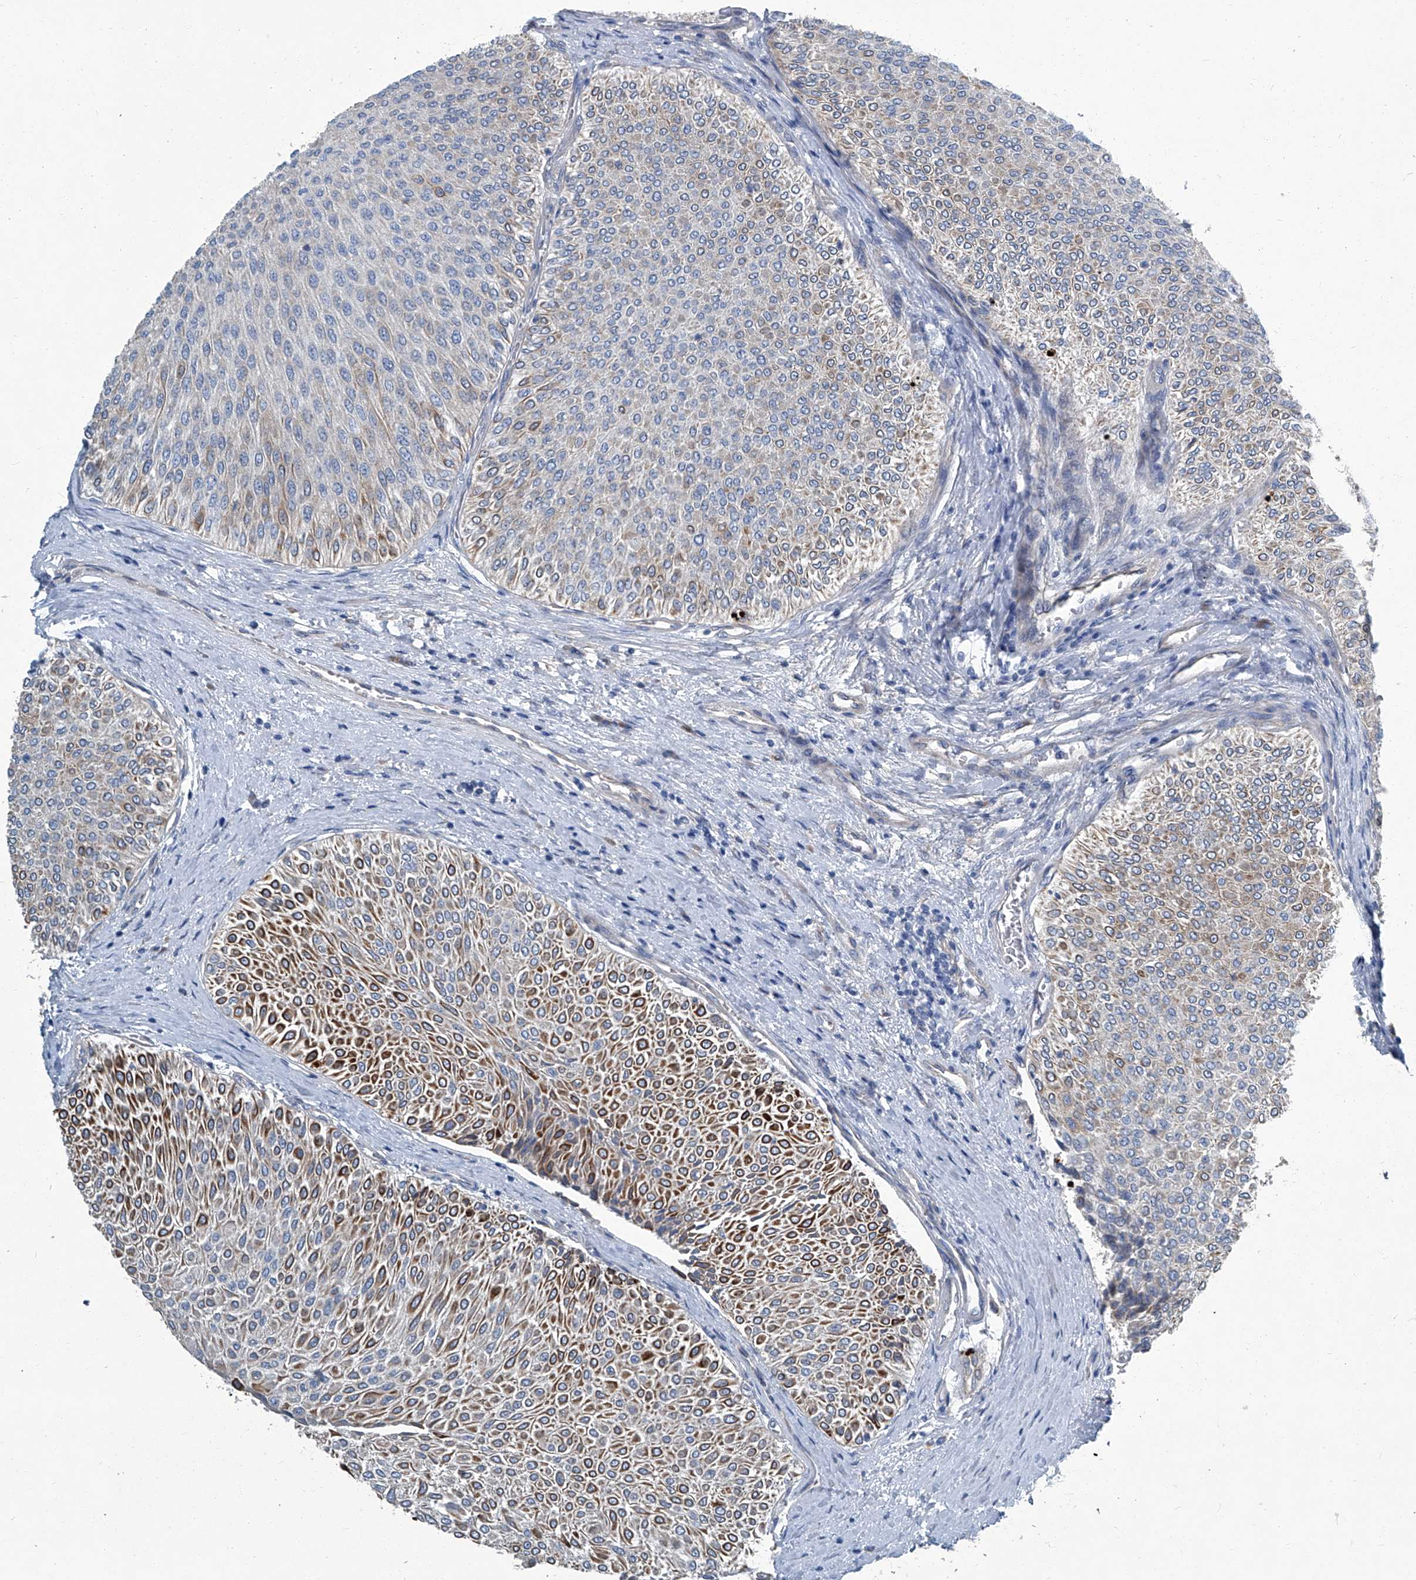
{"staining": {"intensity": "strong", "quantity": "<25%", "location": "cytoplasmic/membranous"}, "tissue": "urothelial cancer", "cell_type": "Tumor cells", "image_type": "cancer", "snomed": [{"axis": "morphology", "description": "Urothelial carcinoma, Low grade"}, {"axis": "topography", "description": "Urinary bladder"}], "caption": "Urothelial cancer stained with immunohistochemistry shows strong cytoplasmic/membranous positivity in approximately <25% of tumor cells. (DAB IHC, brown staining for protein, blue staining for nuclei).", "gene": "SLC26A11", "patient": {"sex": "male", "age": 78}}